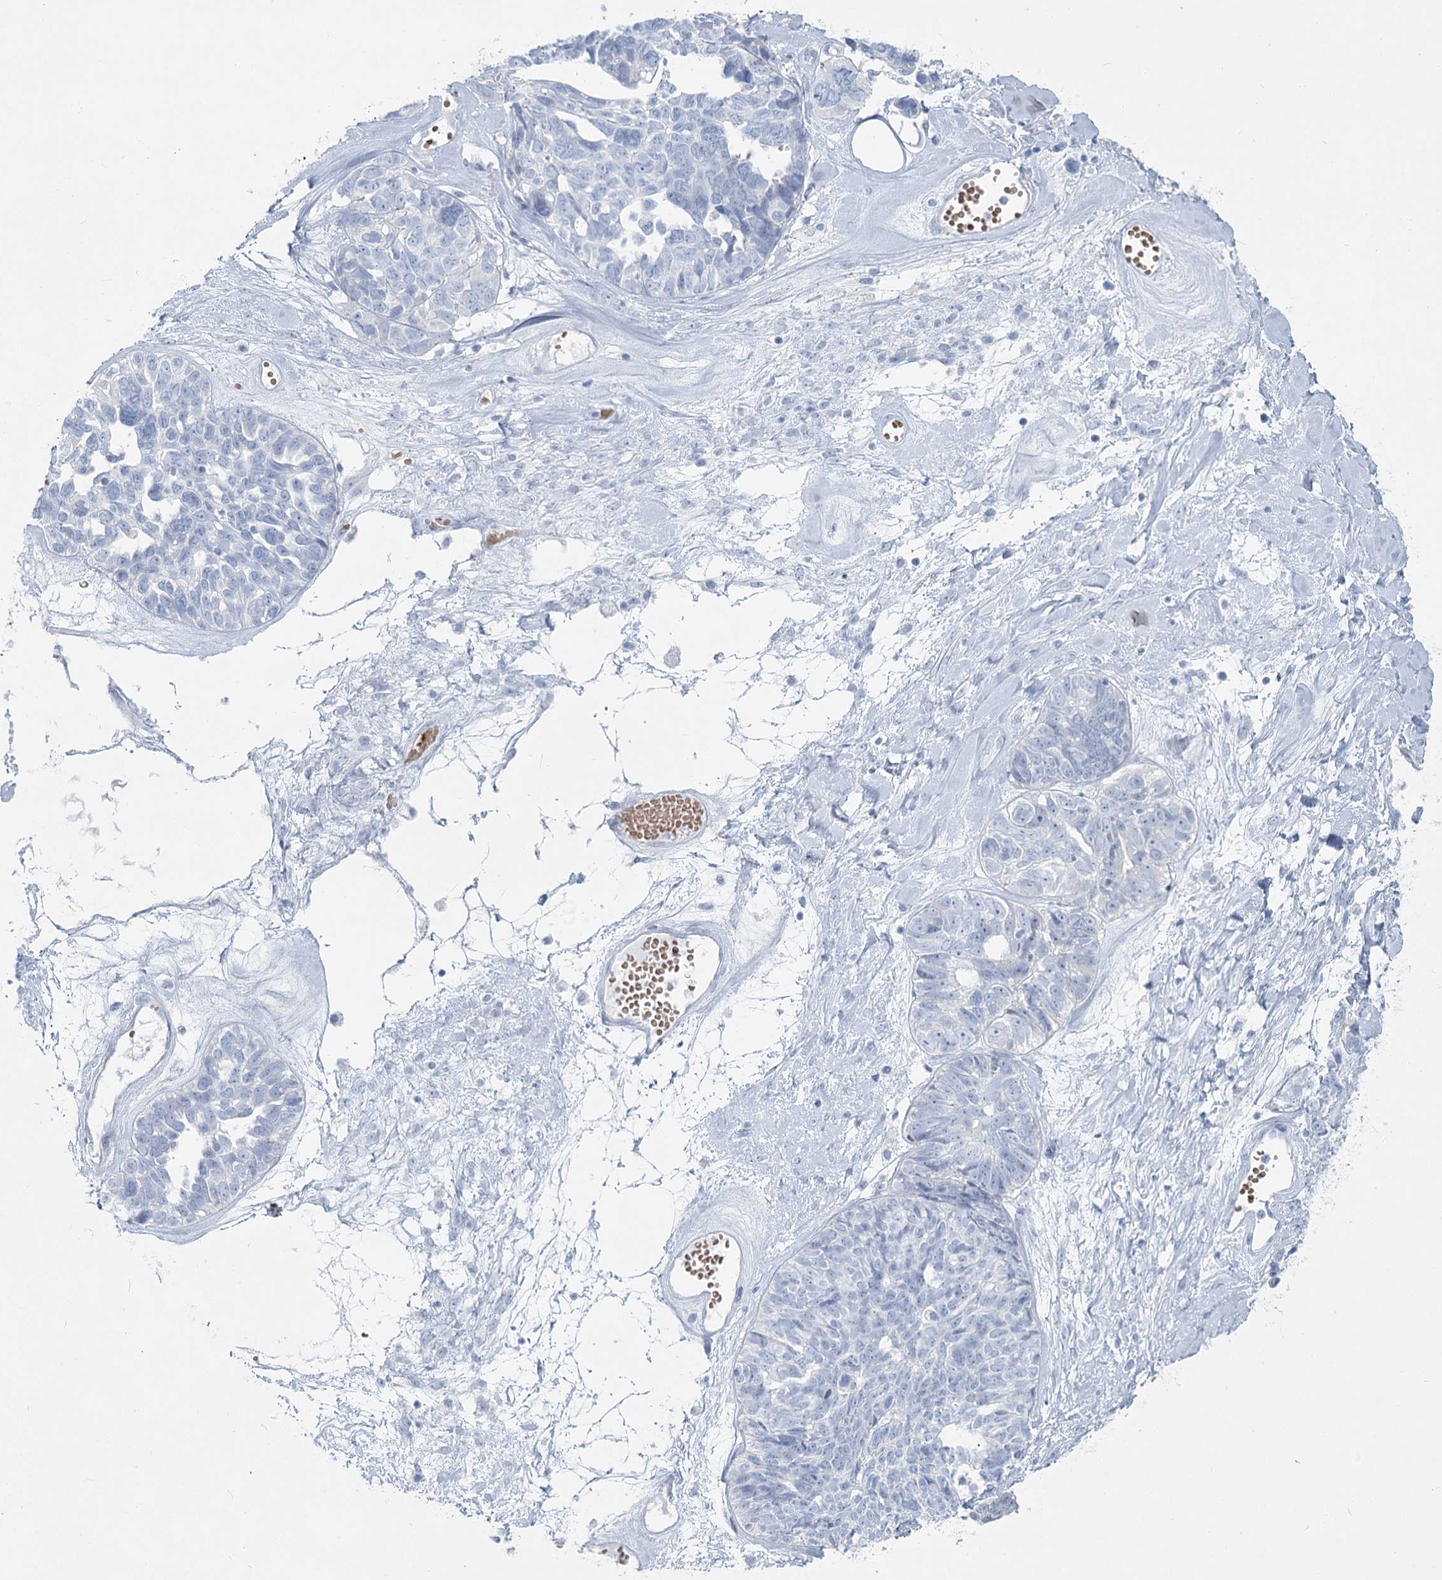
{"staining": {"intensity": "negative", "quantity": "none", "location": "none"}, "tissue": "ovarian cancer", "cell_type": "Tumor cells", "image_type": "cancer", "snomed": [{"axis": "morphology", "description": "Cystadenocarcinoma, serous, NOS"}, {"axis": "topography", "description": "Ovary"}], "caption": "Micrograph shows no significant protein positivity in tumor cells of ovarian serous cystadenocarcinoma.", "gene": "IFIT5", "patient": {"sex": "female", "age": 79}}